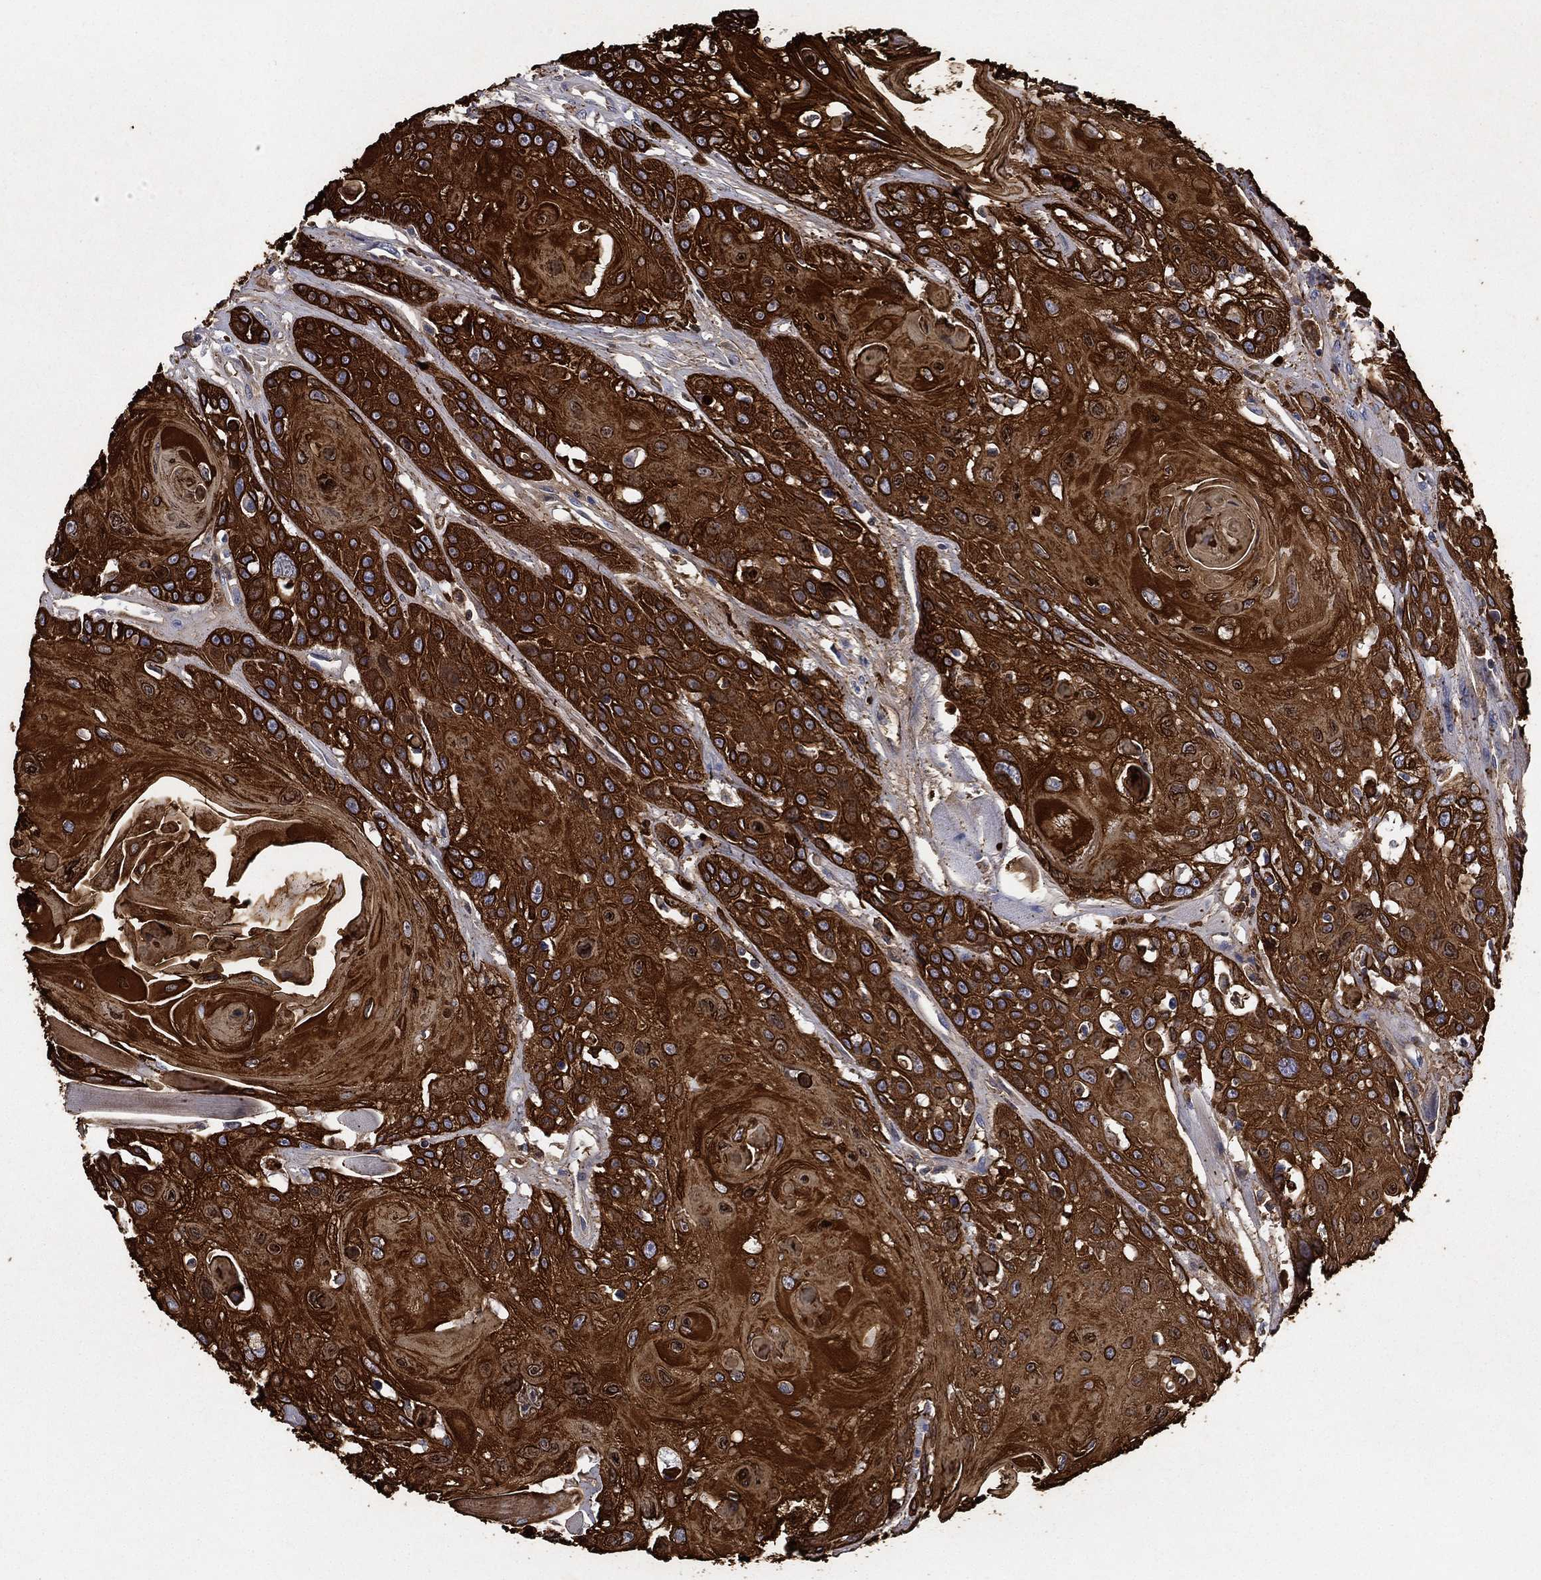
{"staining": {"intensity": "strong", "quantity": ">75%", "location": "cytoplasmic/membranous"}, "tissue": "head and neck cancer", "cell_type": "Tumor cells", "image_type": "cancer", "snomed": [{"axis": "morphology", "description": "Squamous cell carcinoma, NOS"}, {"axis": "topography", "description": "Head-Neck"}], "caption": "Immunohistochemistry (DAB) staining of squamous cell carcinoma (head and neck) displays strong cytoplasmic/membranous protein expression in about >75% of tumor cells. Using DAB (3,3'-diaminobenzidine) (brown) and hematoxylin (blue) stains, captured at high magnification using brightfield microscopy.", "gene": "KRT7", "patient": {"sex": "female", "age": 59}}